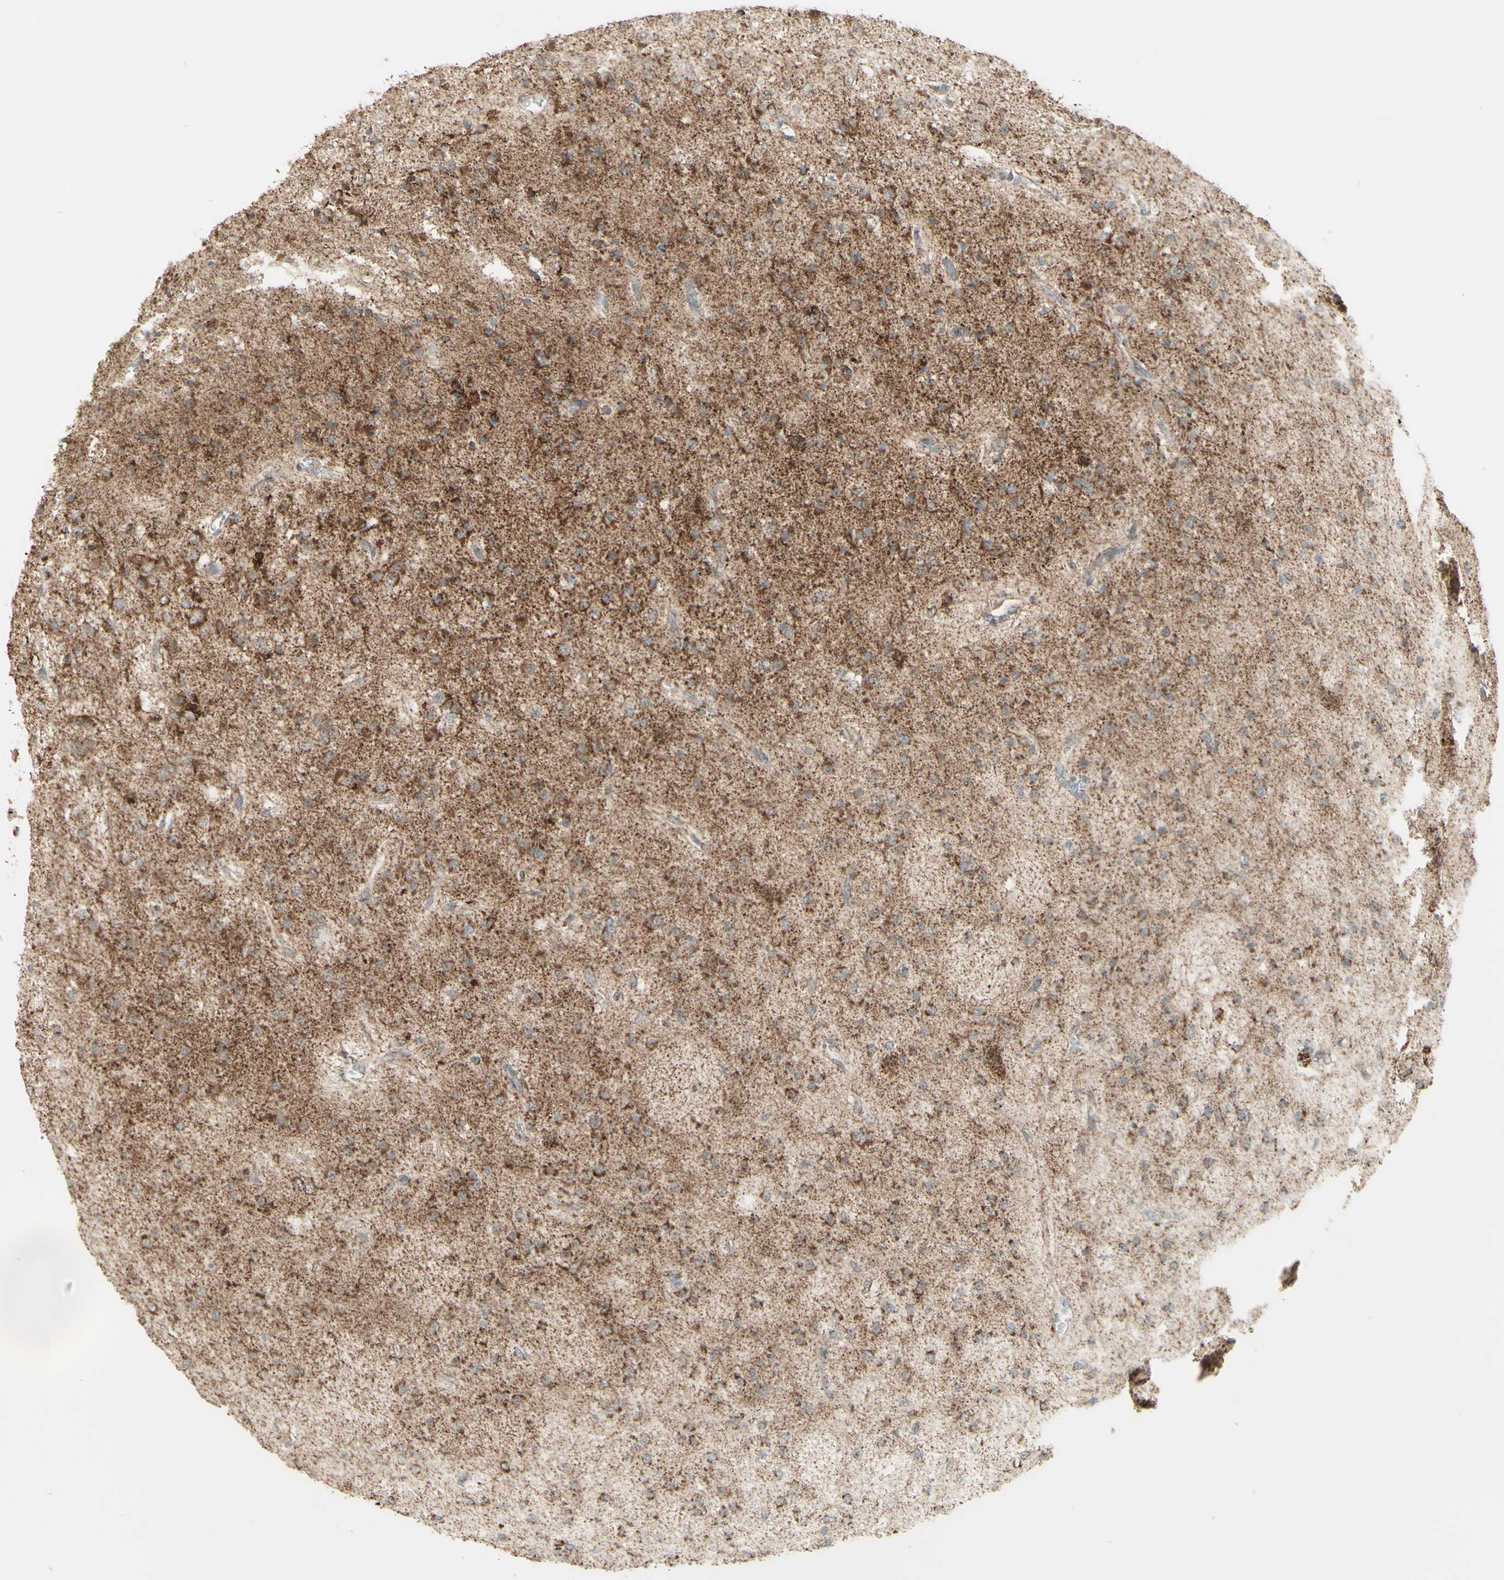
{"staining": {"intensity": "moderate", "quantity": ">75%", "location": "cytoplasmic/membranous"}, "tissue": "glioma", "cell_type": "Tumor cells", "image_type": "cancer", "snomed": [{"axis": "morphology", "description": "Glioma, malignant, Low grade"}, {"axis": "topography", "description": "Brain"}], "caption": "Protein staining of glioma tissue exhibits moderate cytoplasmic/membranous staining in about >75% of tumor cells.", "gene": "DHRS3", "patient": {"sex": "male", "age": 38}}